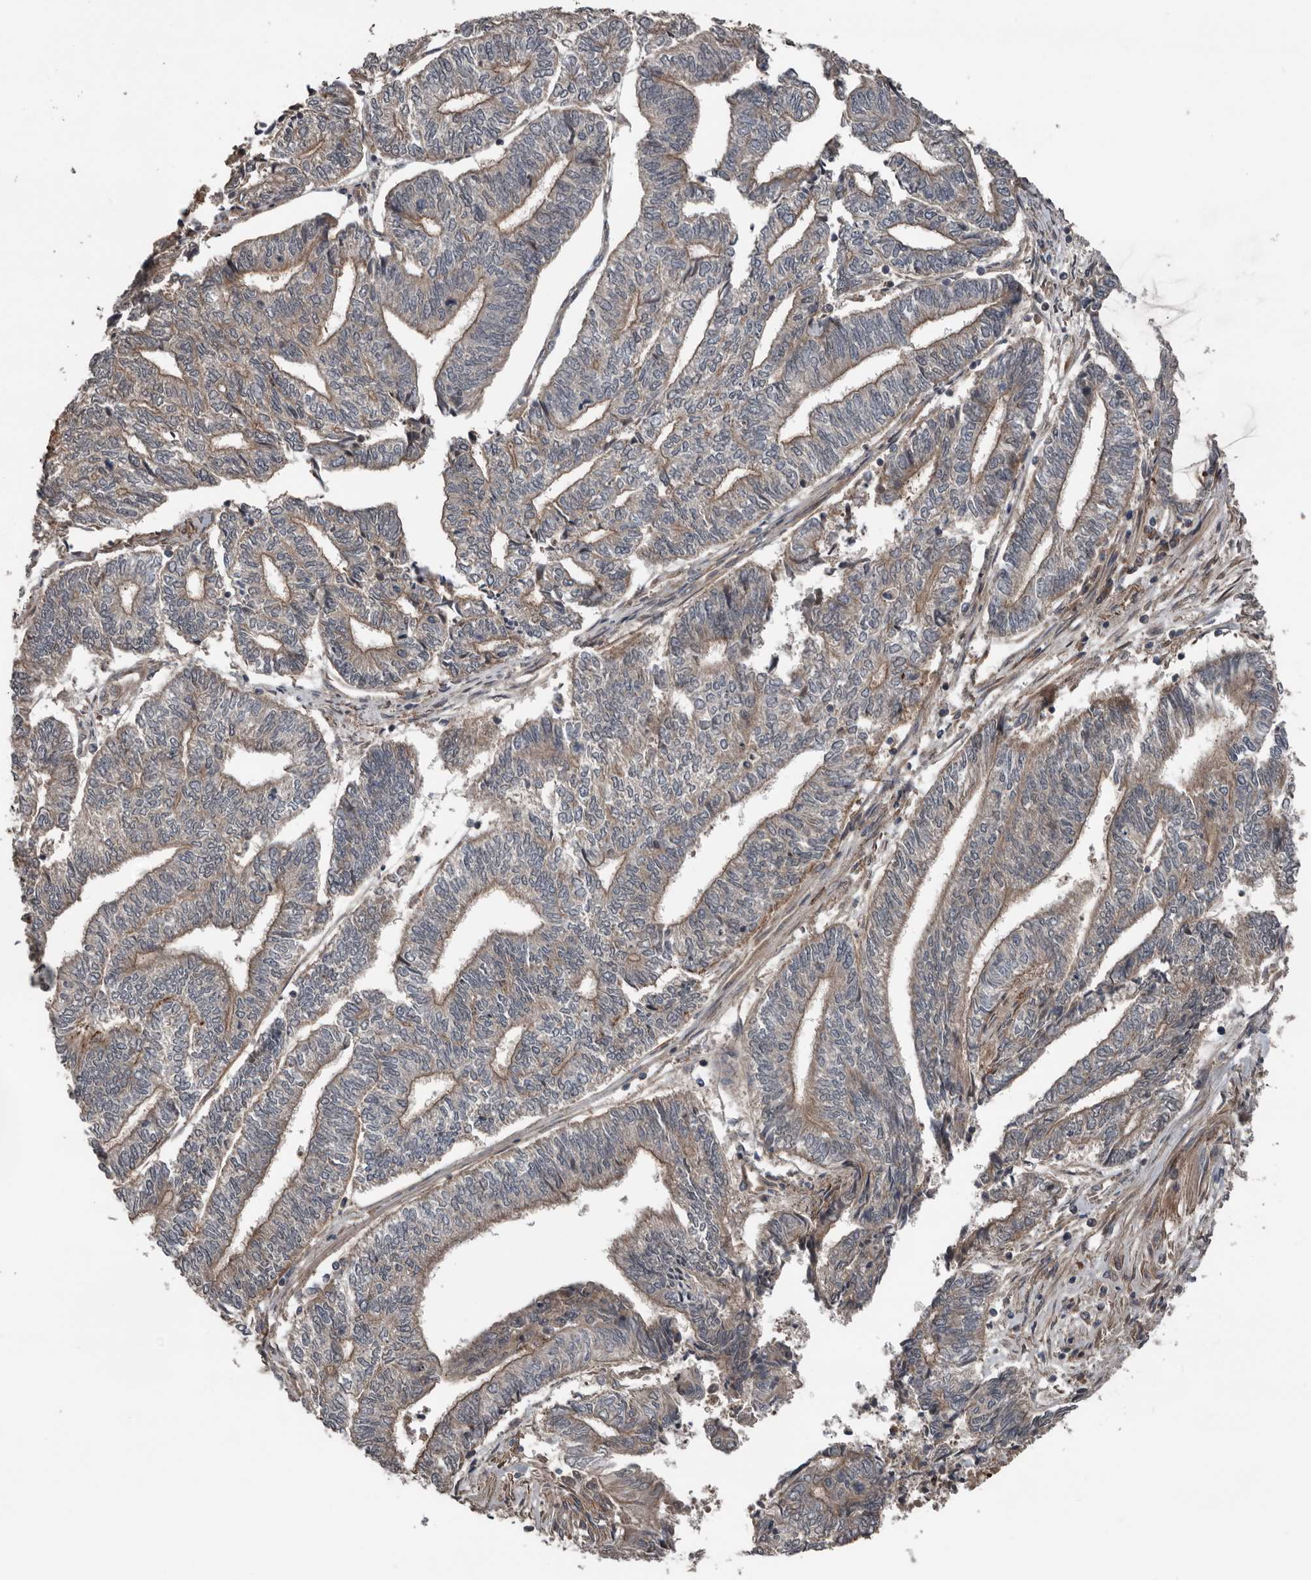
{"staining": {"intensity": "moderate", "quantity": "25%-75%", "location": "cytoplasmic/membranous"}, "tissue": "endometrial cancer", "cell_type": "Tumor cells", "image_type": "cancer", "snomed": [{"axis": "morphology", "description": "Adenocarcinoma, NOS"}, {"axis": "topography", "description": "Uterus"}, {"axis": "topography", "description": "Endometrium"}], "caption": "Immunohistochemical staining of human endometrial cancer (adenocarcinoma) shows moderate cytoplasmic/membranous protein staining in approximately 25%-75% of tumor cells. Nuclei are stained in blue.", "gene": "DNAJB4", "patient": {"sex": "female", "age": 70}}